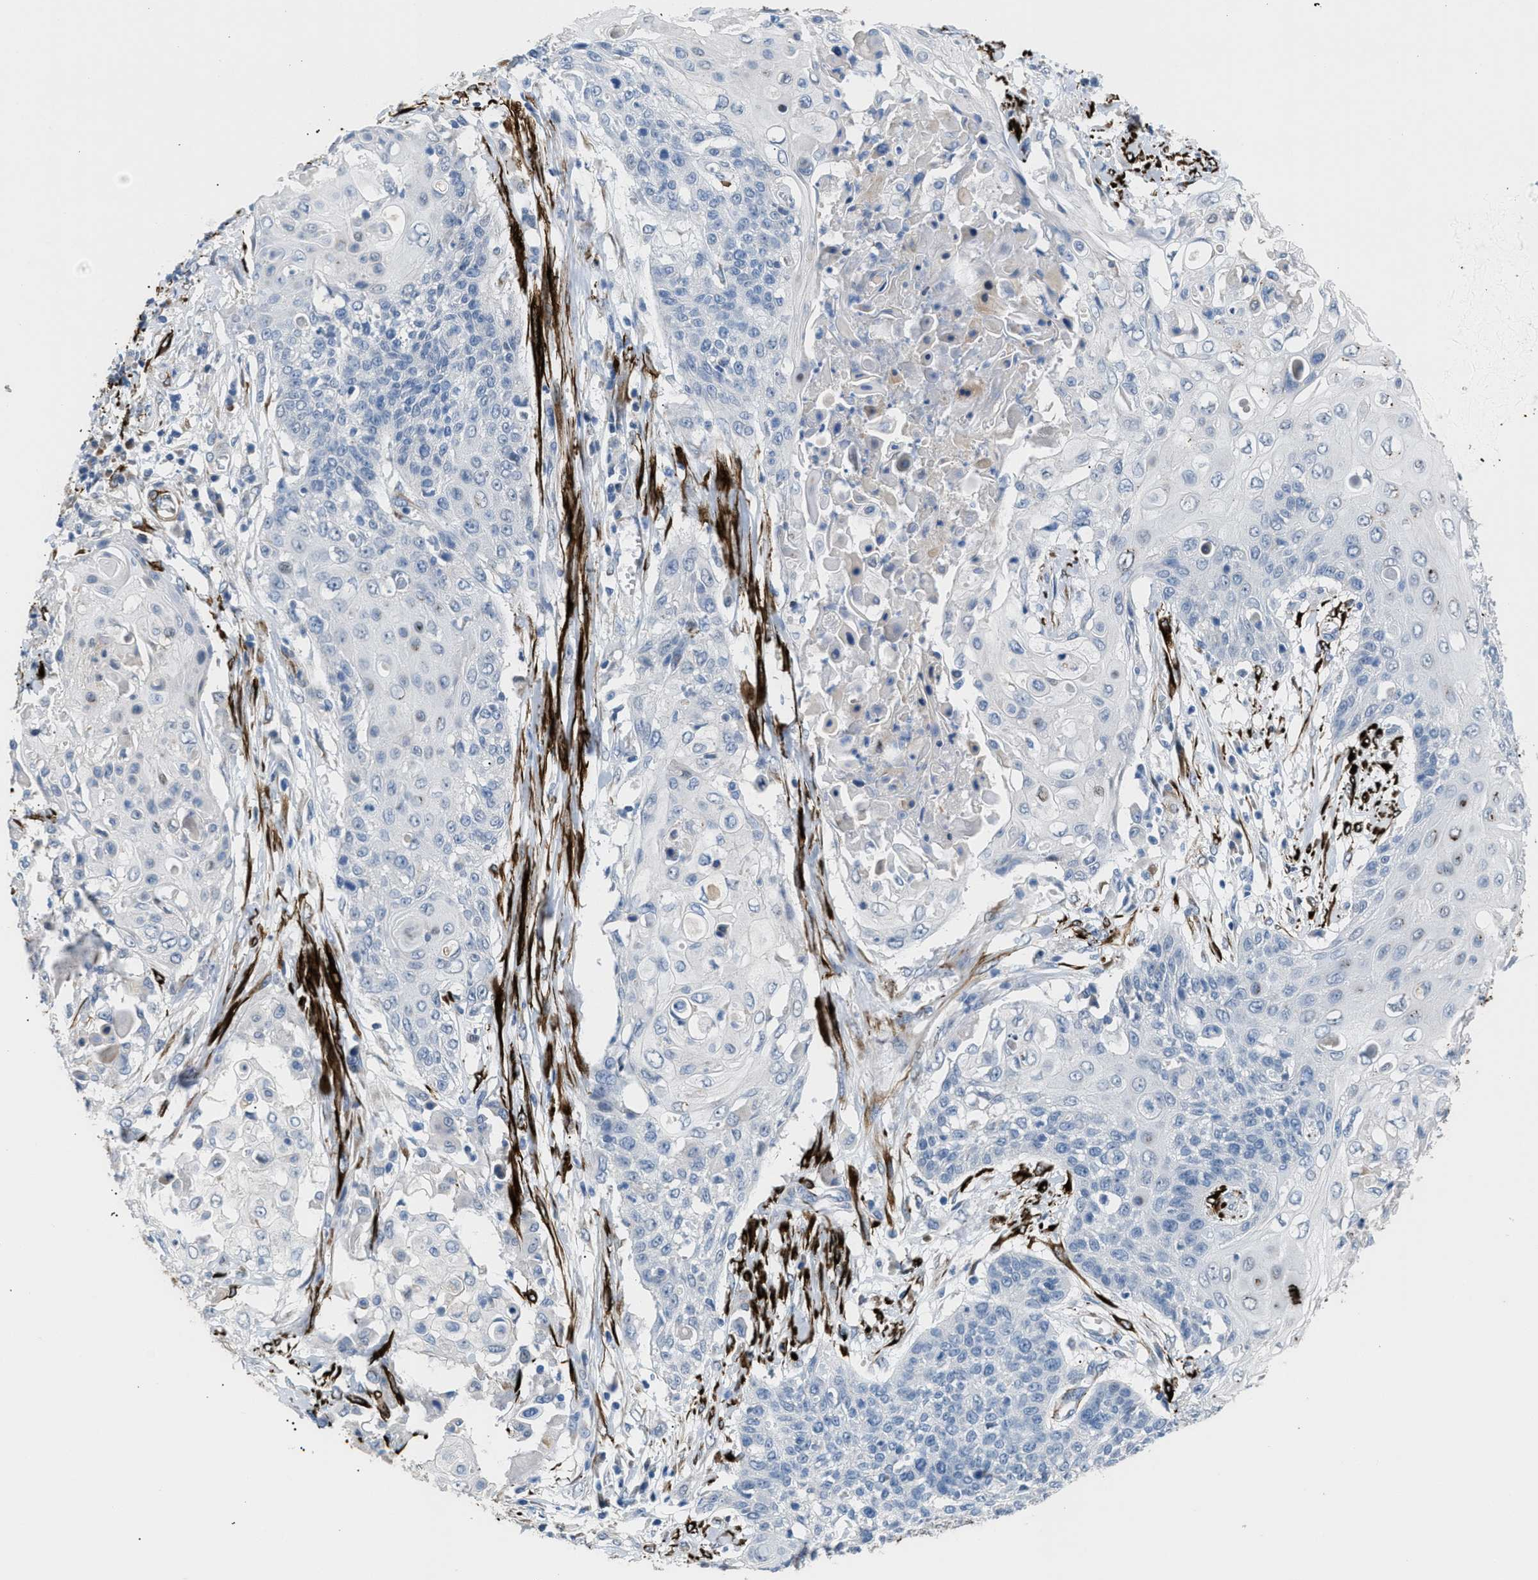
{"staining": {"intensity": "negative", "quantity": "none", "location": "none"}, "tissue": "cervical cancer", "cell_type": "Tumor cells", "image_type": "cancer", "snomed": [{"axis": "morphology", "description": "Squamous cell carcinoma, NOS"}, {"axis": "topography", "description": "Cervix"}], "caption": "High power microscopy image of an IHC histopathology image of squamous cell carcinoma (cervical), revealing no significant expression in tumor cells.", "gene": "ICA1", "patient": {"sex": "female", "age": 39}}